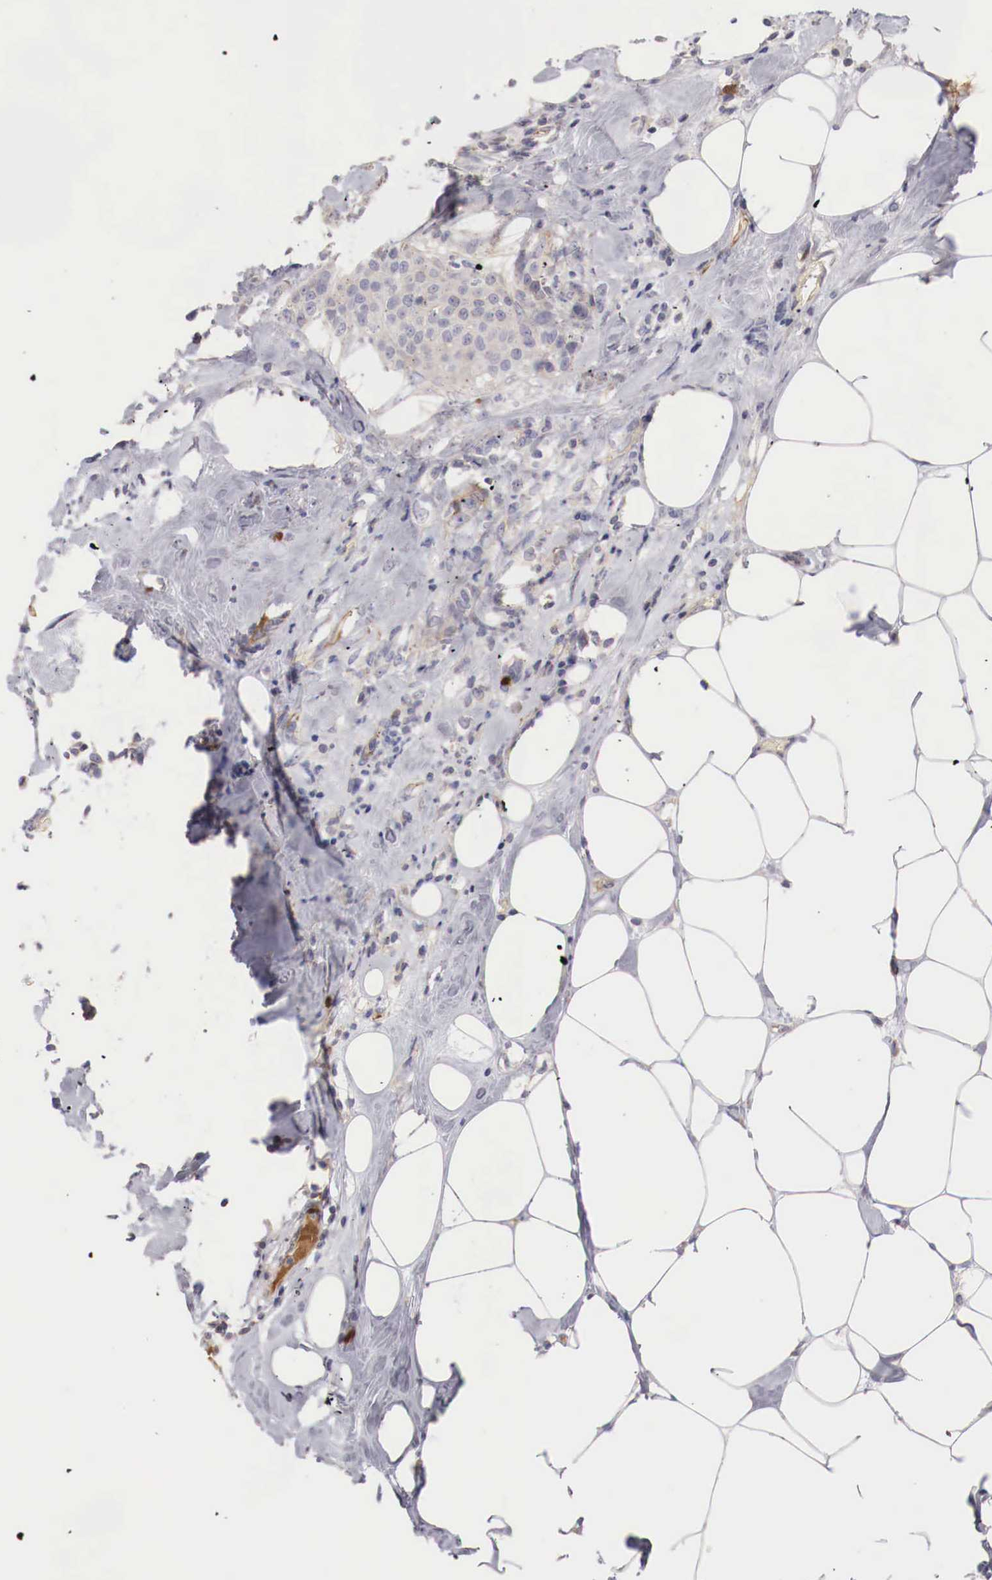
{"staining": {"intensity": "weak", "quantity": "25%-75%", "location": "cytoplasmic/membranous"}, "tissue": "breast cancer", "cell_type": "Tumor cells", "image_type": "cancer", "snomed": [{"axis": "morphology", "description": "Duct carcinoma"}, {"axis": "topography", "description": "Breast"}], "caption": "Brown immunohistochemical staining in human breast intraductal carcinoma shows weak cytoplasmic/membranous positivity in approximately 25%-75% of tumor cells. The protein of interest is shown in brown color, while the nuclei are stained blue.", "gene": "PITPNA", "patient": {"sex": "female", "age": 45}}